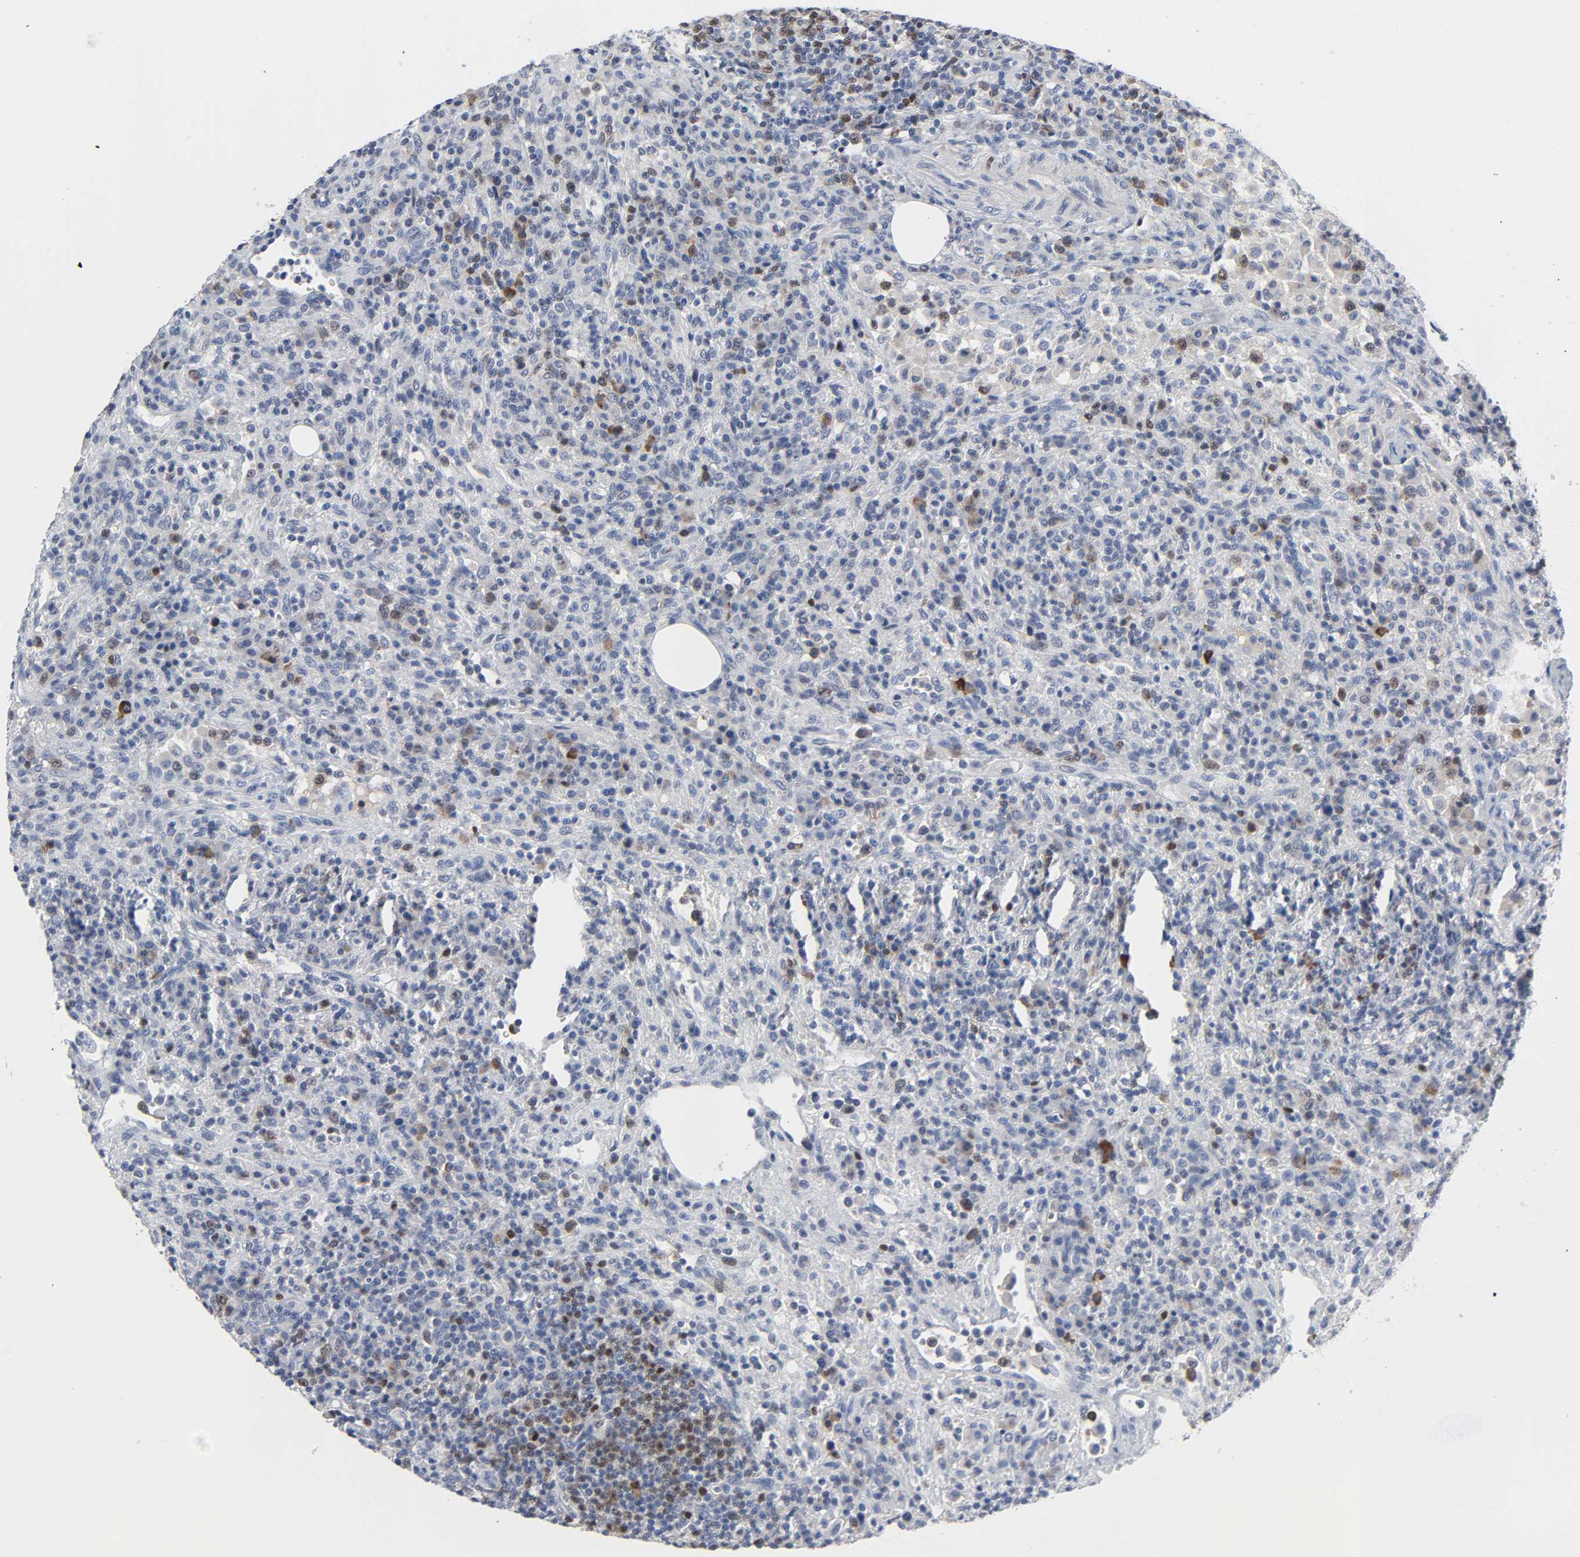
{"staining": {"intensity": "moderate", "quantity": "<25%", "location": "nuclear"}, "tissue": "lymphoma", "cell_type": "Tumor cells", "image_type": "cancer", "snomed": [{"axis": "morphology", "description": "Hodgkin's disease, NOS"}, {"axis": "topography", "description": "Lymph node"}], "caption": "Immunohistochemical staining of lymphoma displays low levels of moderate nuclear protein positivity in about <25% of tumor cells.", "gene": "WEE1", "patient": {"sex": "male", "age": 65}}